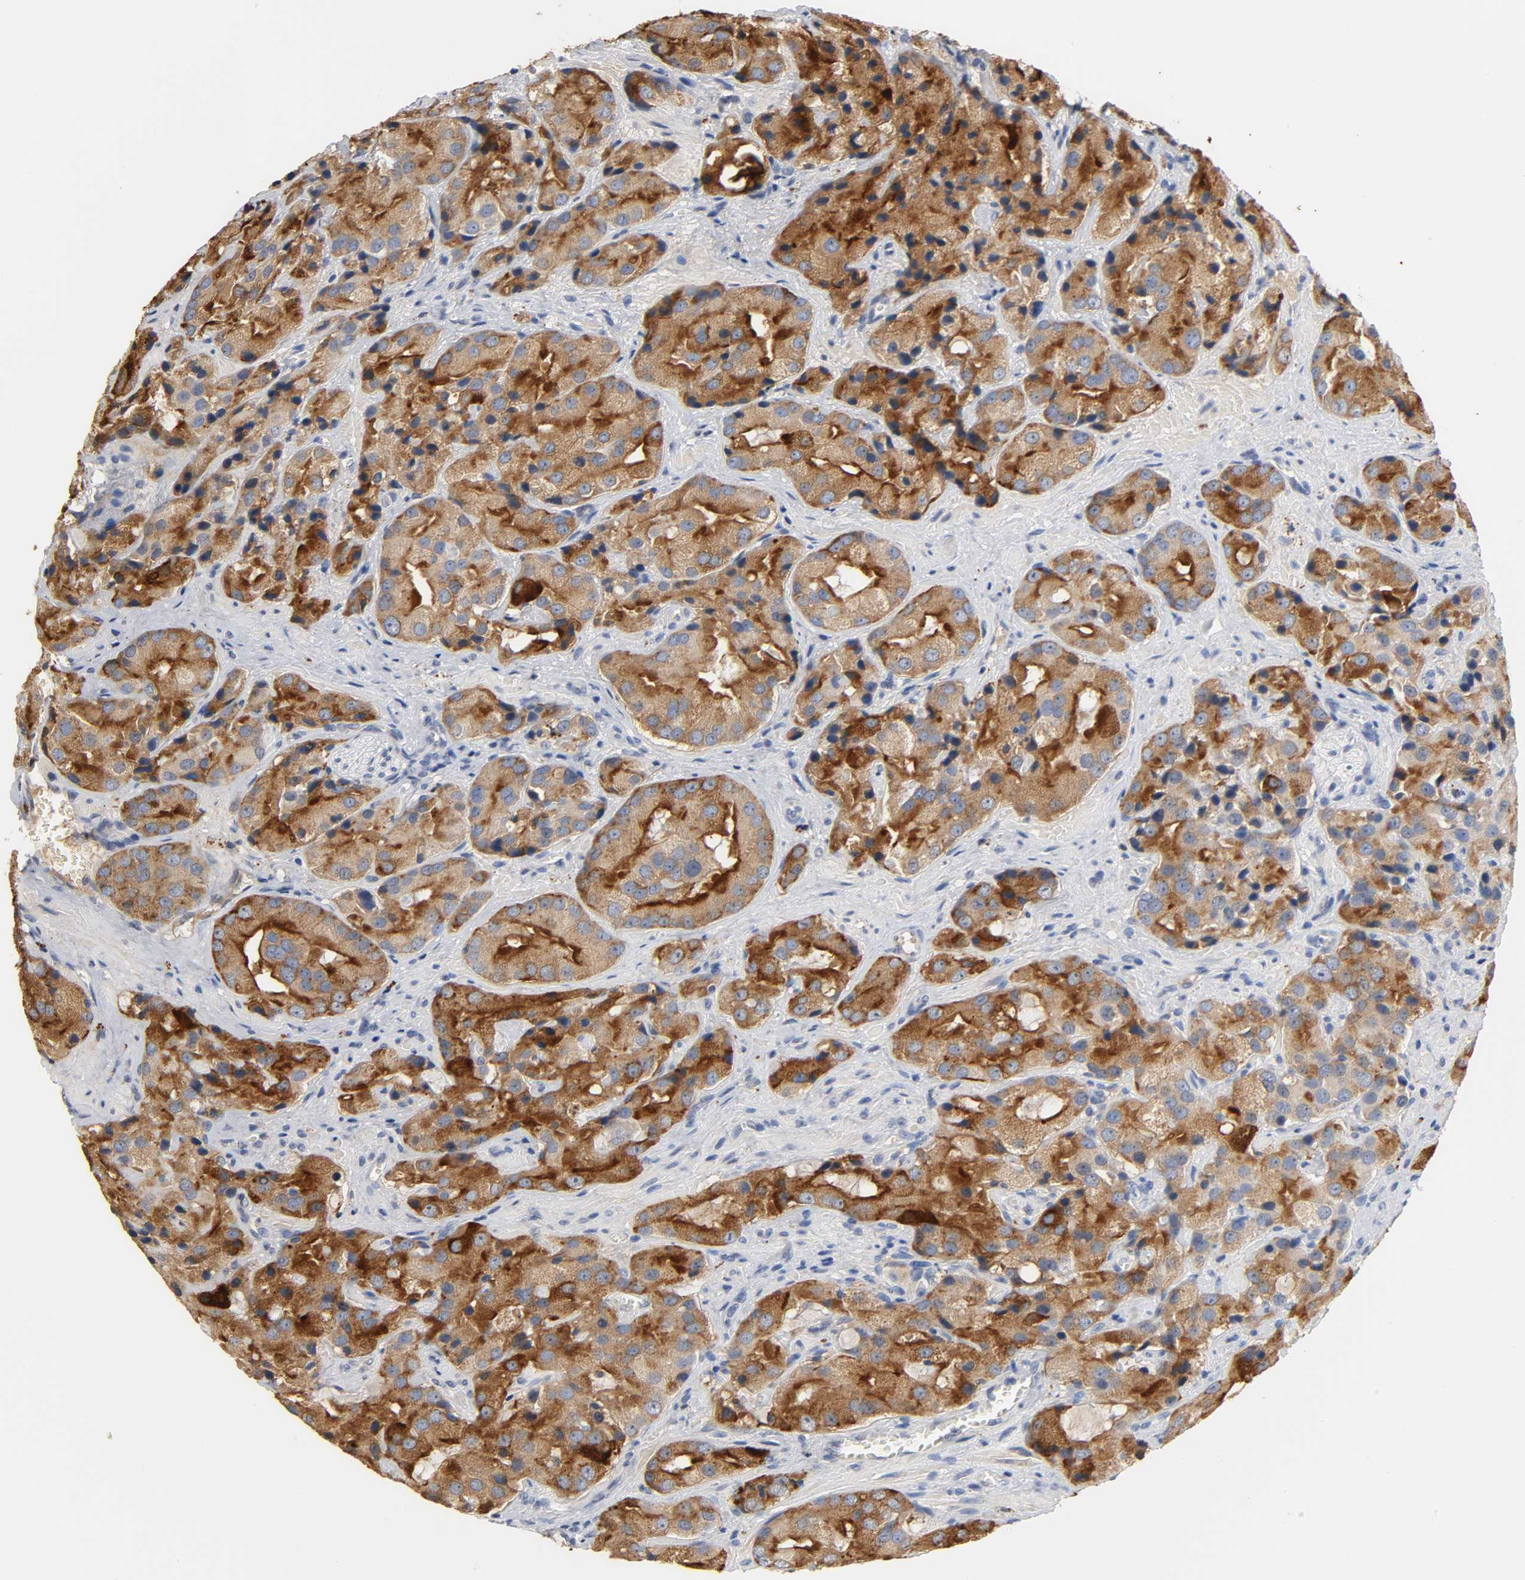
{"staining": {"intensity": "strong", "quantity": ">75%", "location": "cytoplasmic/membranous"}, "tissue": "prostate cancer", "cell_type": "Tumor cells", "image_type": "cancer", "snomed": [{"axis": "morphology", "description": "Adenocarcinoma, High grade"}, {"axis": "topography", "description": "Prostate"}], "caption": "IHC (DAB) staining of prostate adenocarcinoma (high-grade) shows strong cytoplasmic/membranous protein positivity in approximately >75% of tumor cells. Using DAB (brown) and hematoxylin (blue) stains, captured at high magnification using brightfield microscopy.", "gene": "ACP3", "patient": {"sex": "male", "age": 70}}